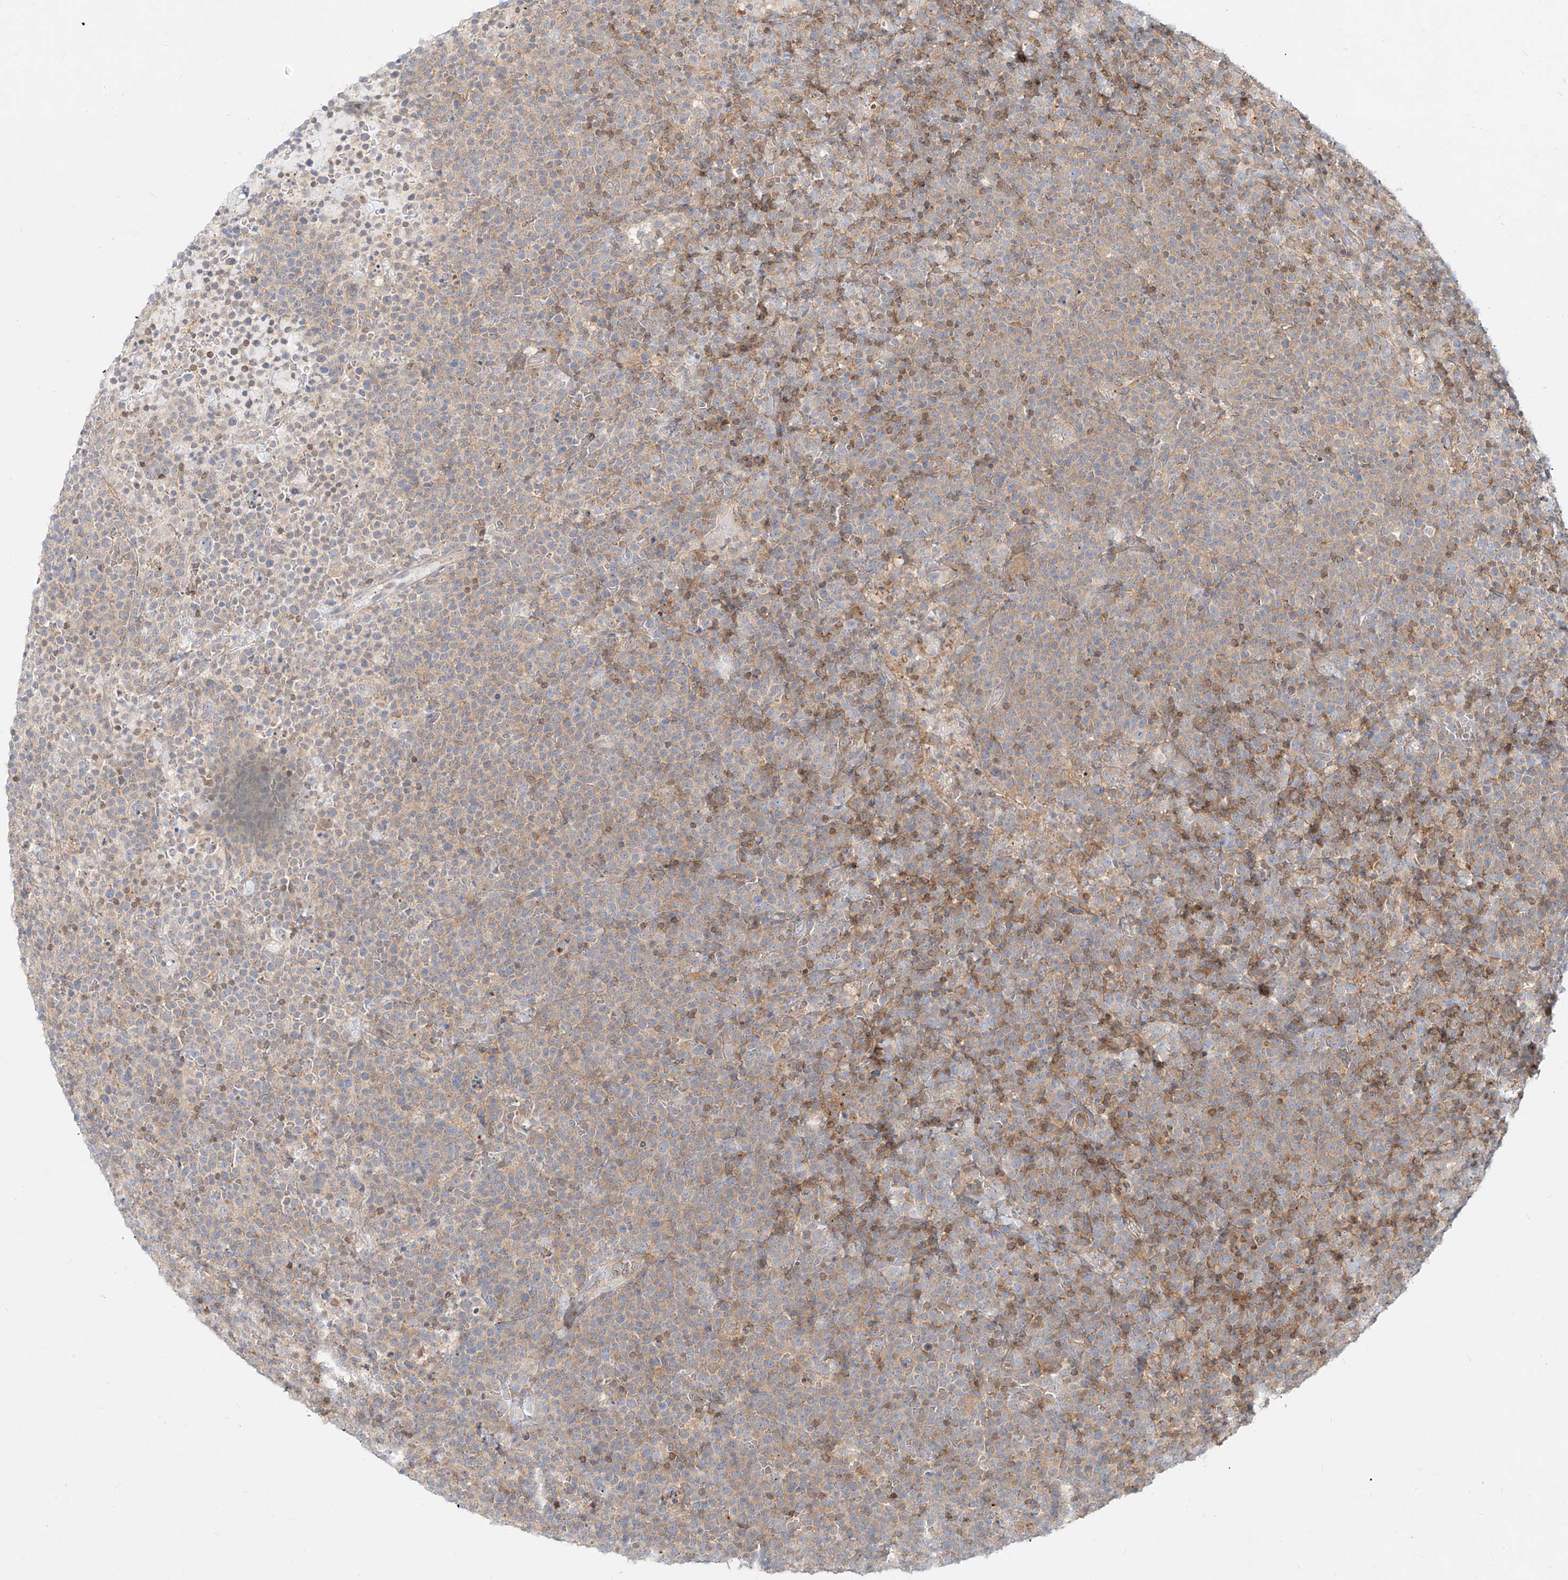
{"staining": {"intensity": "weak", "quantity": "25%-75%", "location": "cytoplasmic/membranous"}, "tissue": "lymphoma", "cell_type": "Tumor cells", "image_type": "cancer", "snomed": [{"axis": "morphology", "description": "Malignant lymphoma, non-Hodgkin's type, High grade"}, {"axis": "topography", "description": "Lymph node"}], "caption": "Lymphoma tissue exhibits weak cytoplasmic/membranous staining in about 25%-75% of tumor cells", "gene": "SLC2A12", "patient": {"sex": "male", "age": 61}}